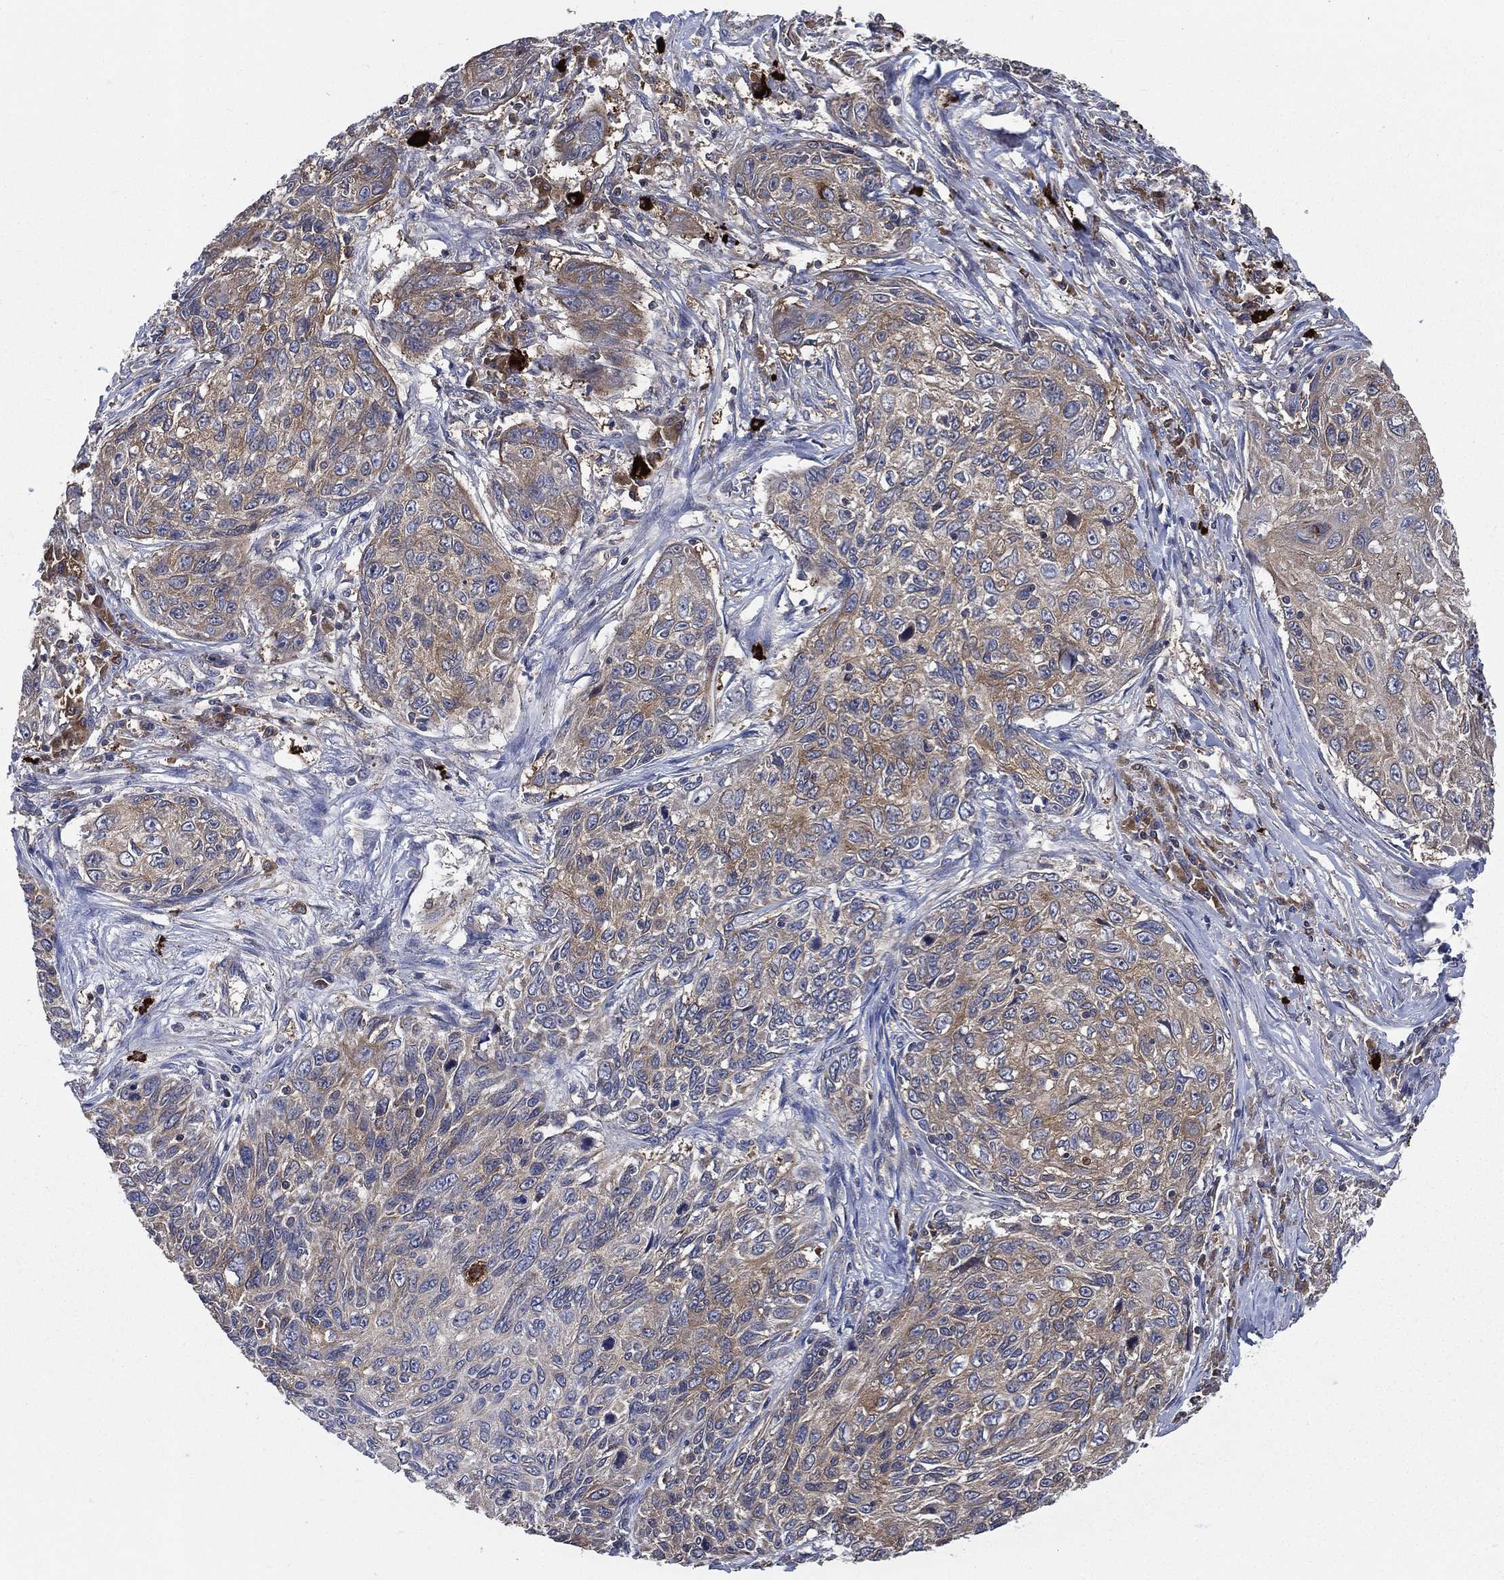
{"staining": {"intensity": "weak", "quantity": "<25%", "location": "cytoplasmic/membranous"}, "tissue": "skin cancer", "cell_type": "Tumor cells", "image_type": "cancer", "snomed": [{"axis": "morphology", "description": "Squamous cell carcinoma, NOS"}, {"axis": "topography", "description": "Skin"}], "caption": "This histopathology image is of squamous cell carcinoma (skin) stained with immunohistochemistry to label a protein in brown with the nuclei are counter-stained blue. There is no staining in tumor cells.", "gene": "SMPD3", "patient": {"sex": "male", "age": 92}}